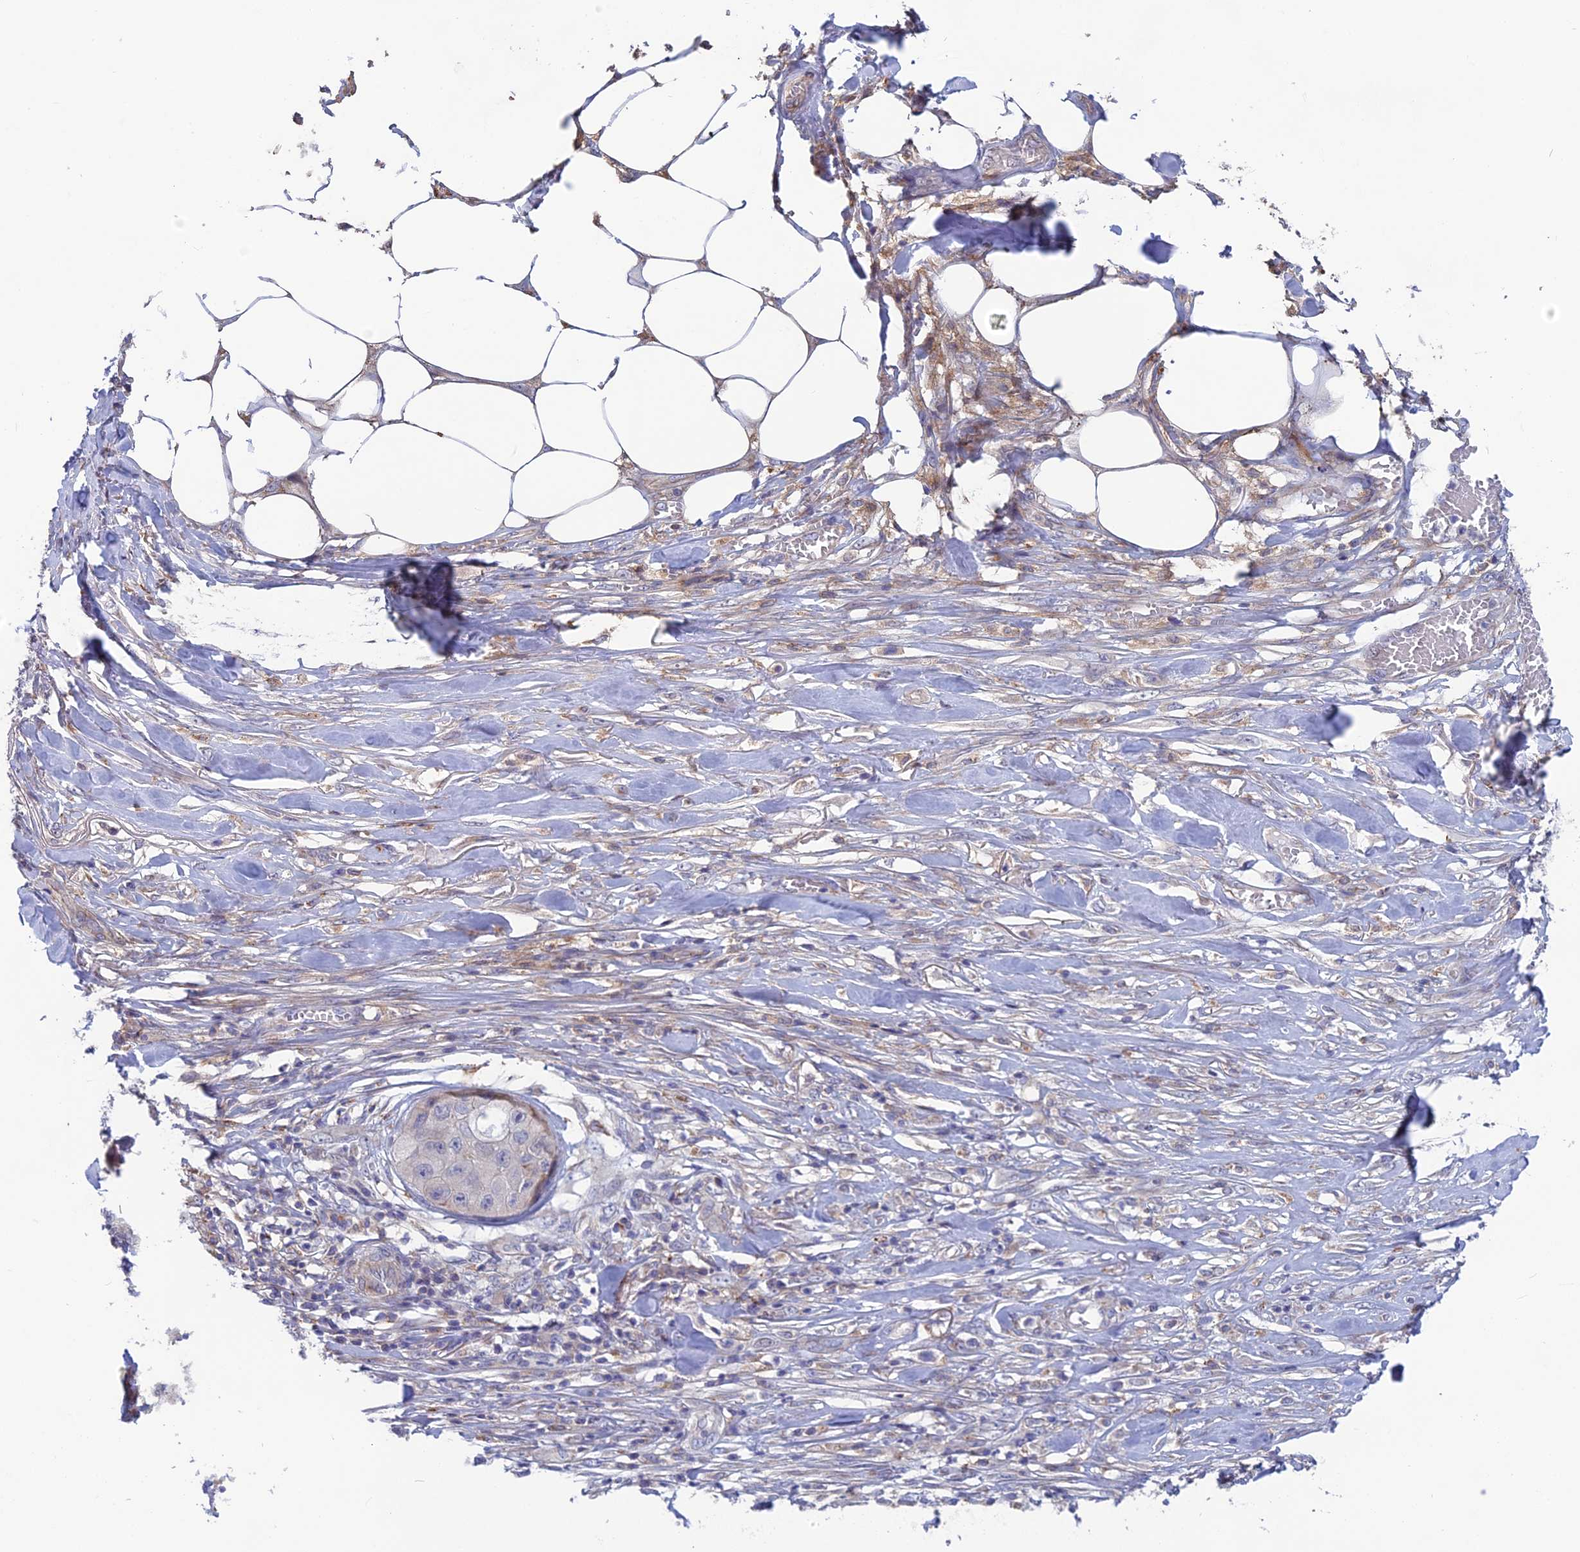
{"staining": {"intensity": "moderate", "quantity": "<25%", "location": "cytoplasmic/membranous"}, "tissue": "skin cancer", "cell_type": "Tumor cells", "image_type": "cancer", "snomed": [{"axis": "morphology", "description": "Squamous cell carcinoma, NOS"}, {"axis": "topography", "description": "Skin"}, {"axis": "topography", "description": "Subcutis"}], "caption": "Immunohistochemistry (IHC) of skin cancer reveals low levels of moderate cytoplasmic/membranous staining in approximately <25% of tumor cells.", "gene": "BLTP2", "patient": {"sex": "male", "age": 73}}